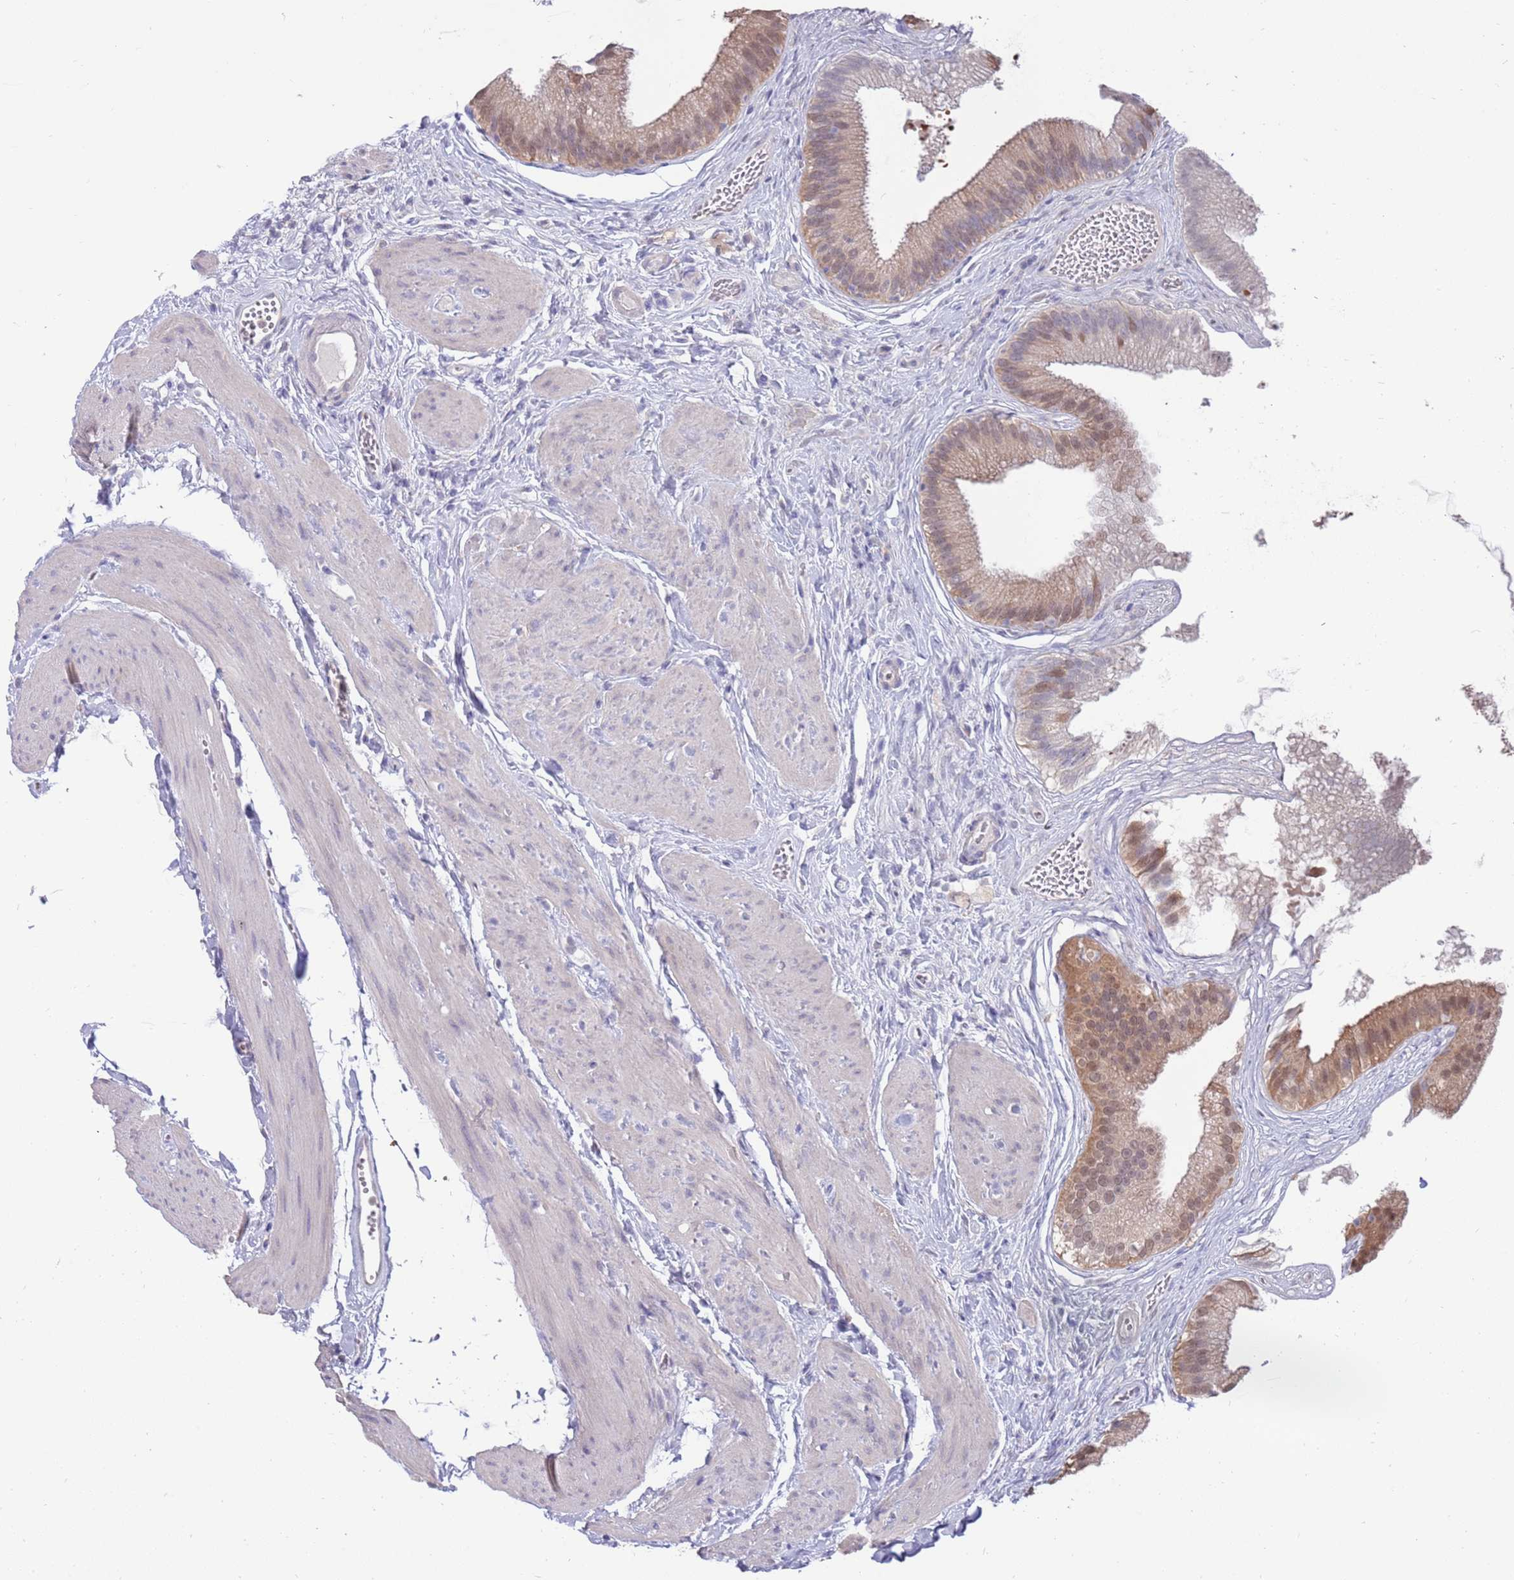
{"staining": {"intensity": "moderate", "quantity": ">75%", "location": "cytoplasmic/membranous,nuclear"}, "tissue": "gallbladder", "cell_type": "Glandular cells", "image_type": "normal", "snomed": [{"axis": "morphology", "description": "Normal tissue, NOS"}, {"axis": "topography", "description": "Gallbladder"}], "caption": "Glandular cells show medium levels of moderate cytoplasmic/membranous,nuclear expression in approximately >75% of cells in unremarkable human gallbladder. (brown staining indicates protein expression, while blue staining denotes nuclei).", "gene": "AP5S1", "patient": {"sex": "female", "age": 54}}